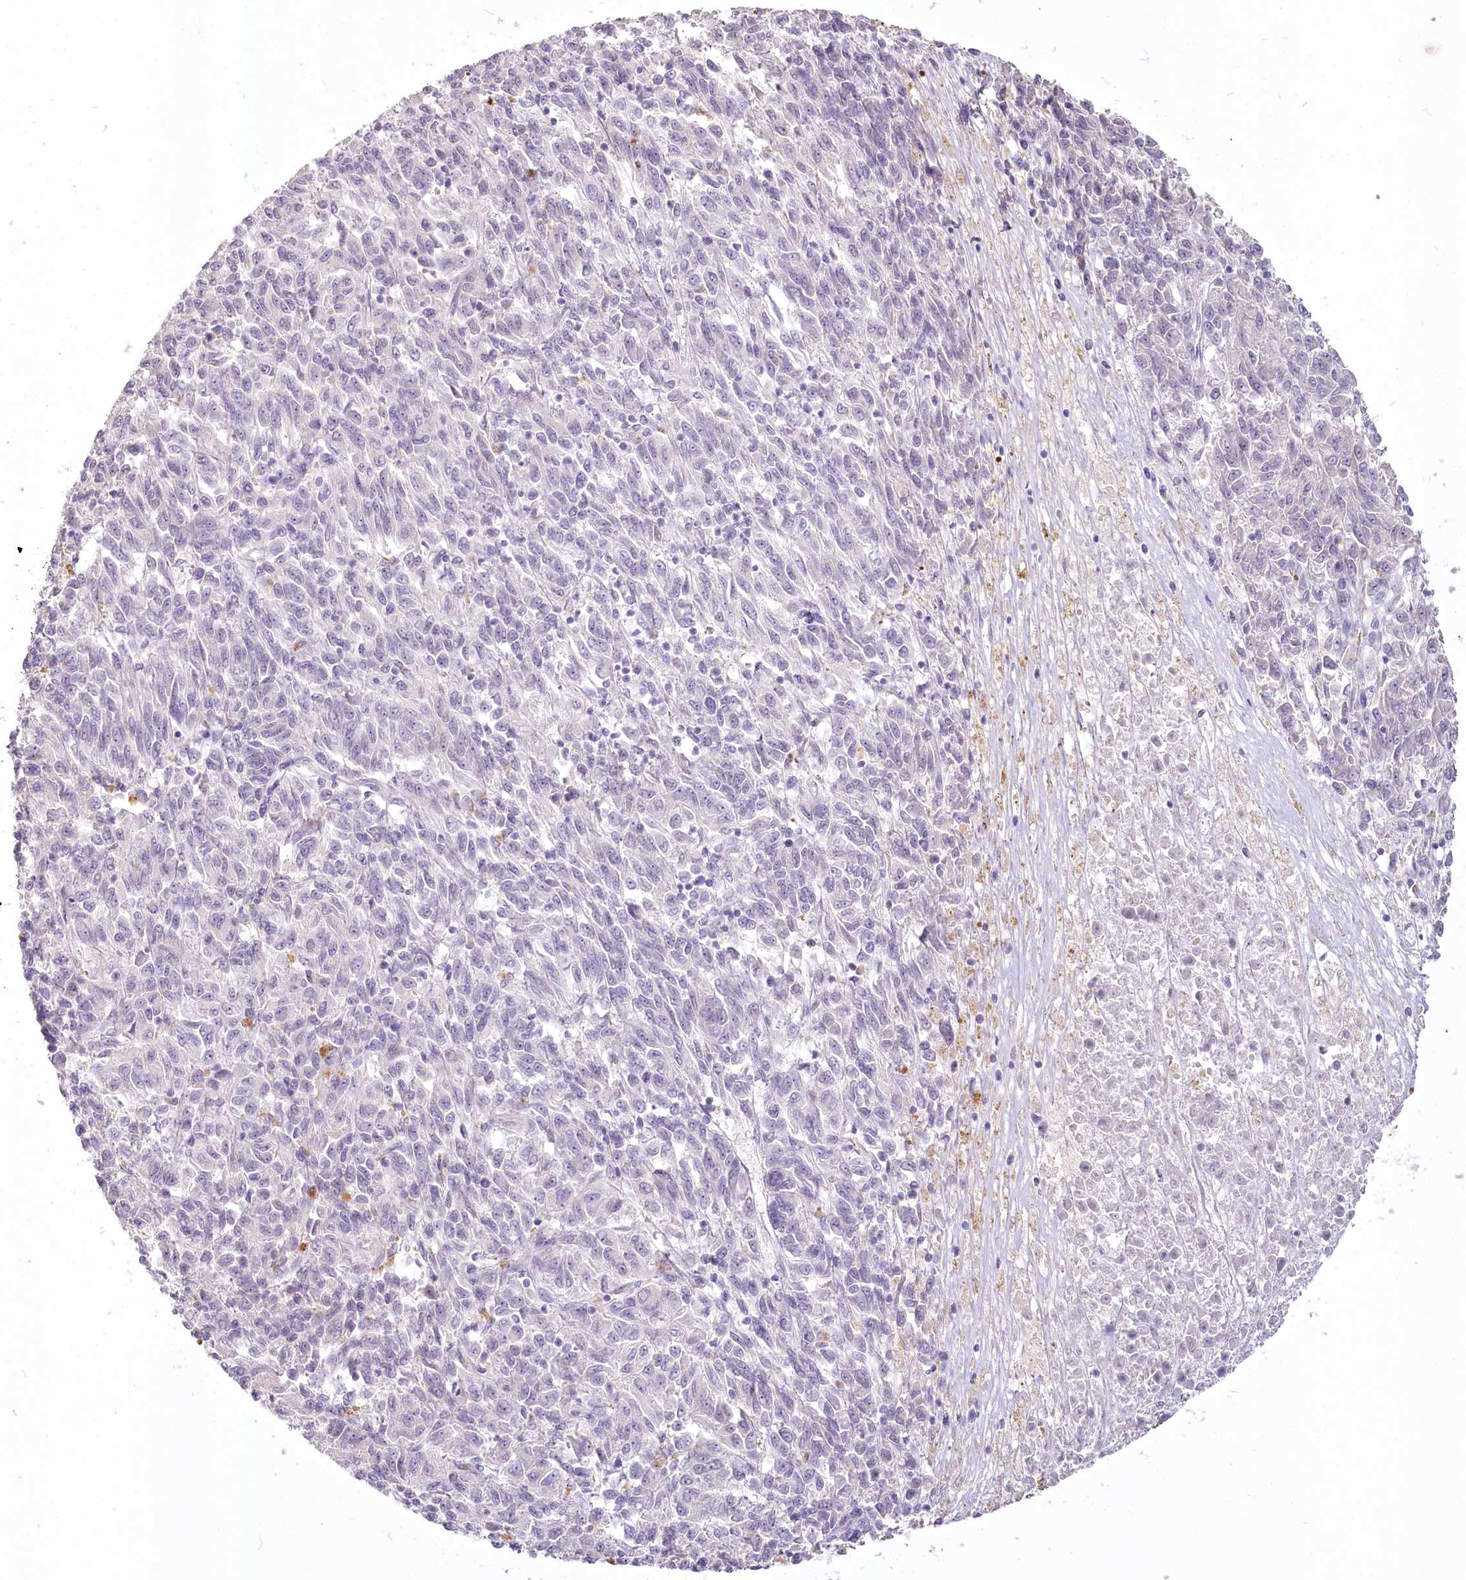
{"staining": {"intensity": "negative", "quantity": "none", "location": "none"}, "tissue": "melanoma", "cell_type": "Tumor cells", "image_type": "cancer", "snomed": [{"axis": "morphology", "description": "Malignant melanoma, Metastatic site"}, {"axis": "topography", "description": "Lung"}], "caption": "This is an immunohistochemistry micrograph of malignant melanoma (metastatic site). There is no staining in tumor cells.", "gene": "USP11", "patient": {"sex": "male", "age": 64}}